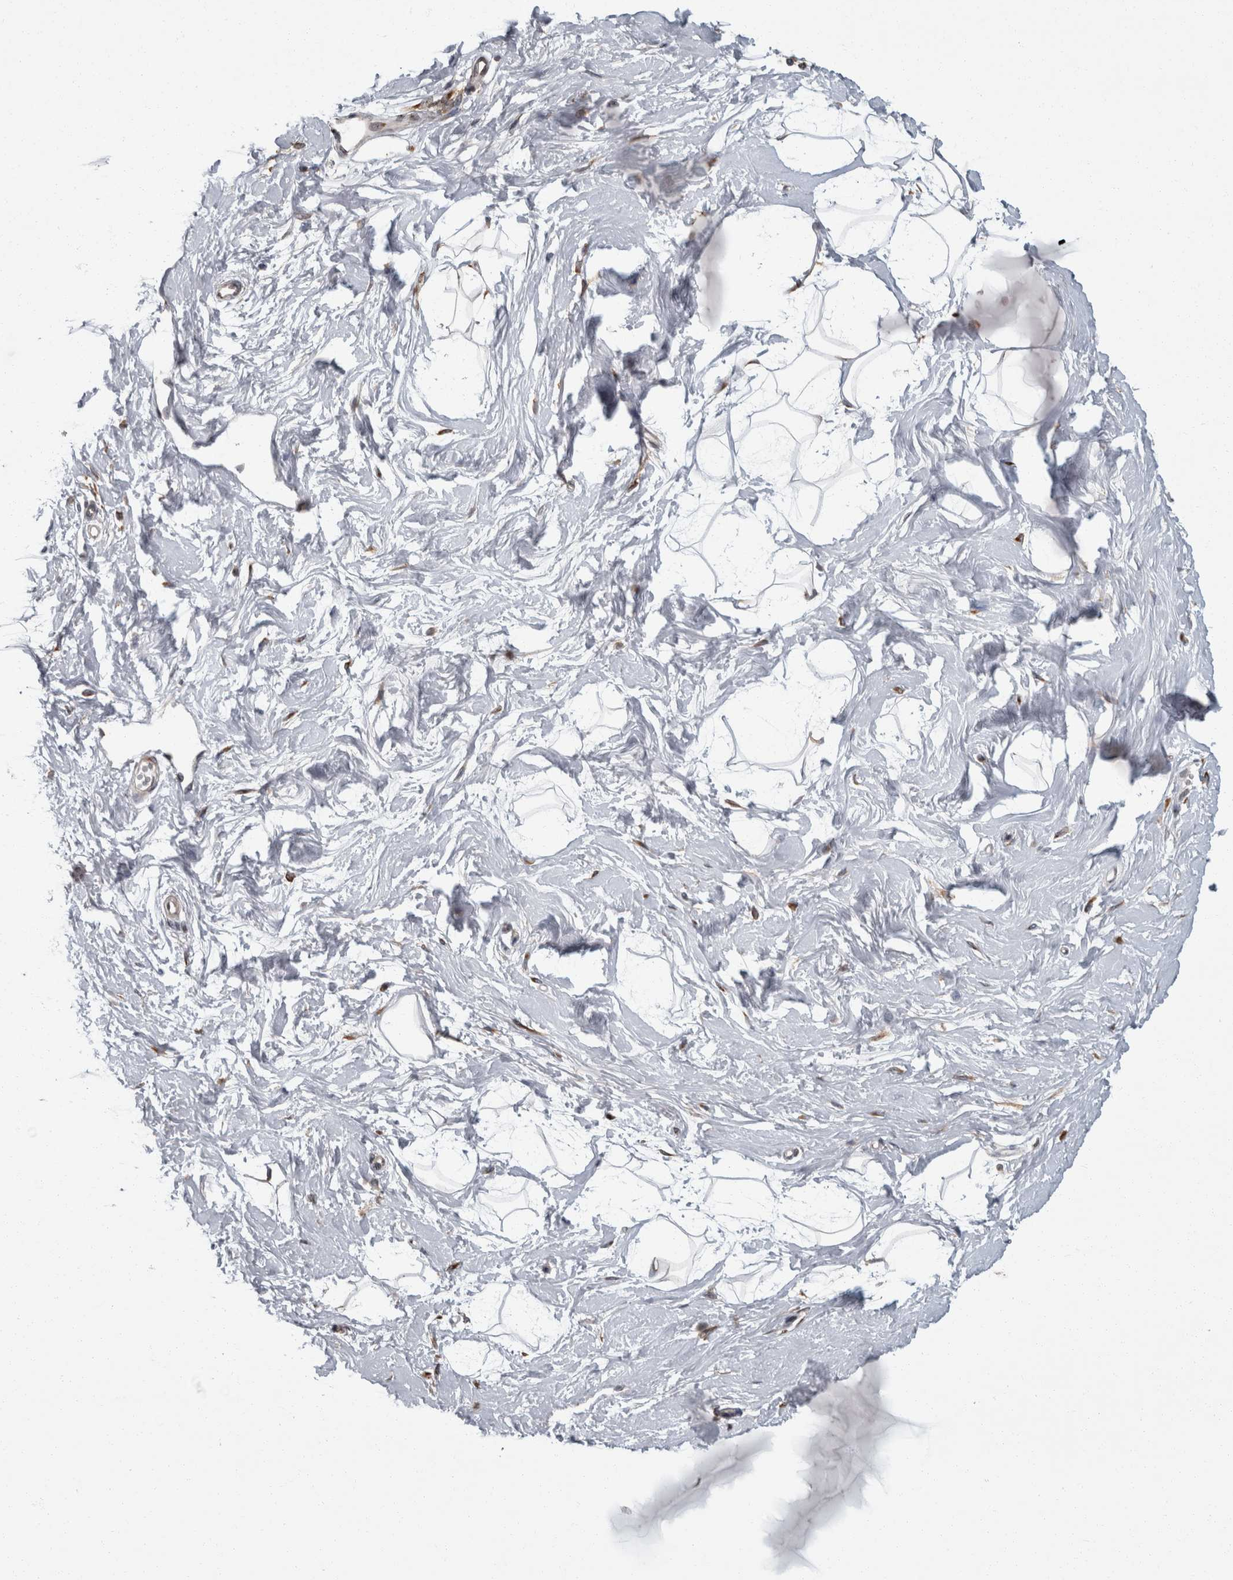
{"staining": {"intensity": "negative", "quantity": "none", "location": "none"}, "tissue": "breast", "cell_type": "Adipocytes", "image_type": "normal", "snomed": [{"axis": "morphology", "description": "Normal tissue, NOS"}, {"axis": "topography", "description": "Breast"}], "caption": "Adipocytes show no significant staining in normal breast. (Brightfield microscopy of DAB immunohistochemistry (IHC) at high magnification).", "gene": "LMAN2L", "patient": {"sex": "female", "age": 45}}